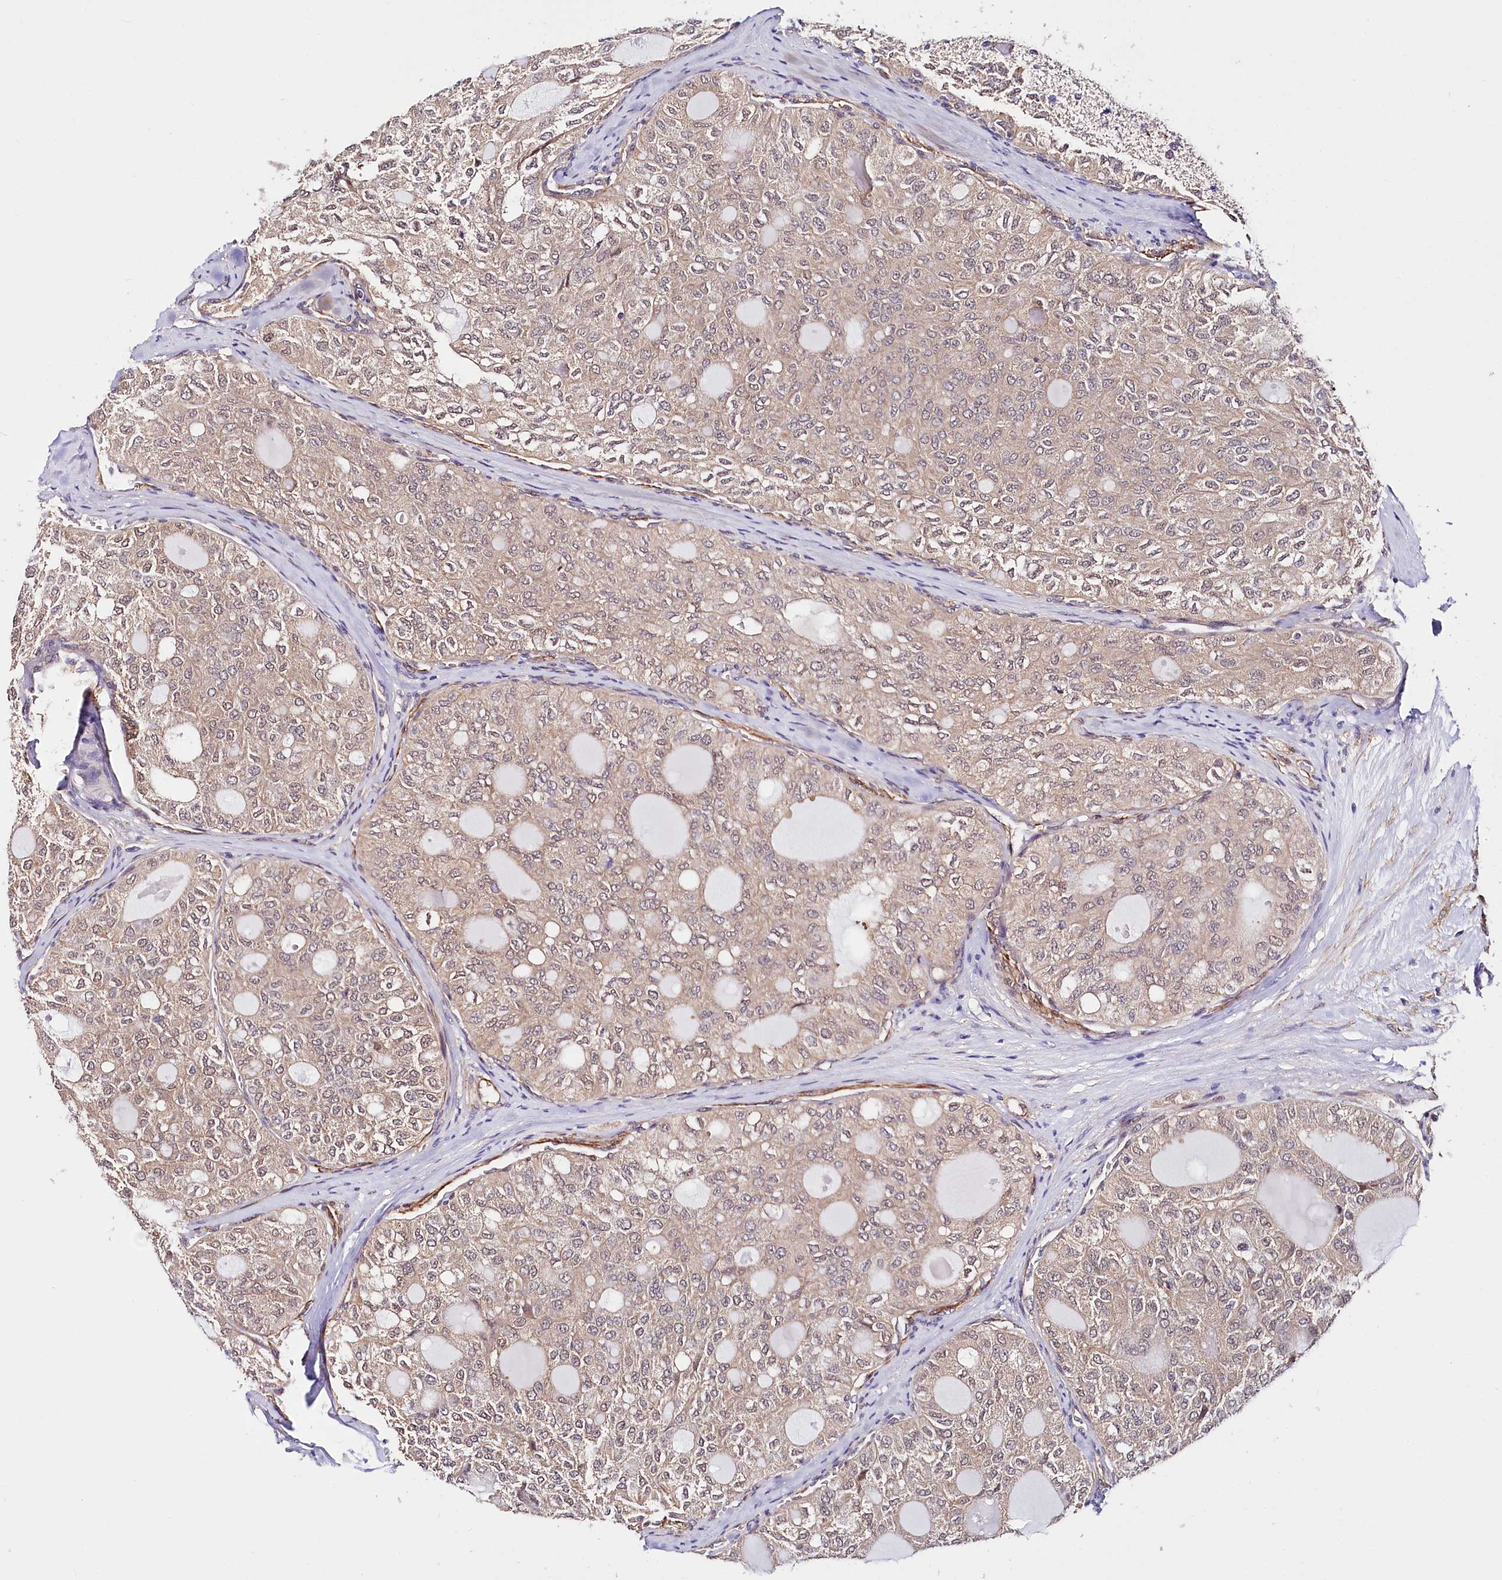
{"staining": {"intensity": "negative", "quantity": "none", "location": "none"}, "tissue": "thyroid cancer", "cell_type": "Tumor cells", "image_type": "cancer", "snomed": [{"axis": "morphology", "description": "Follicular adenoma carcinoma, NOS"}, {"axis": "topography", "description": "Thyroid gland"}], "caption": "Human thyroid follicular adenoma carcinoma stained for a protein using IHC demonstrates no staining in tumor cells.", "gene": "PPP2R5B", "patient": {"sex": "male", "age": 75}}